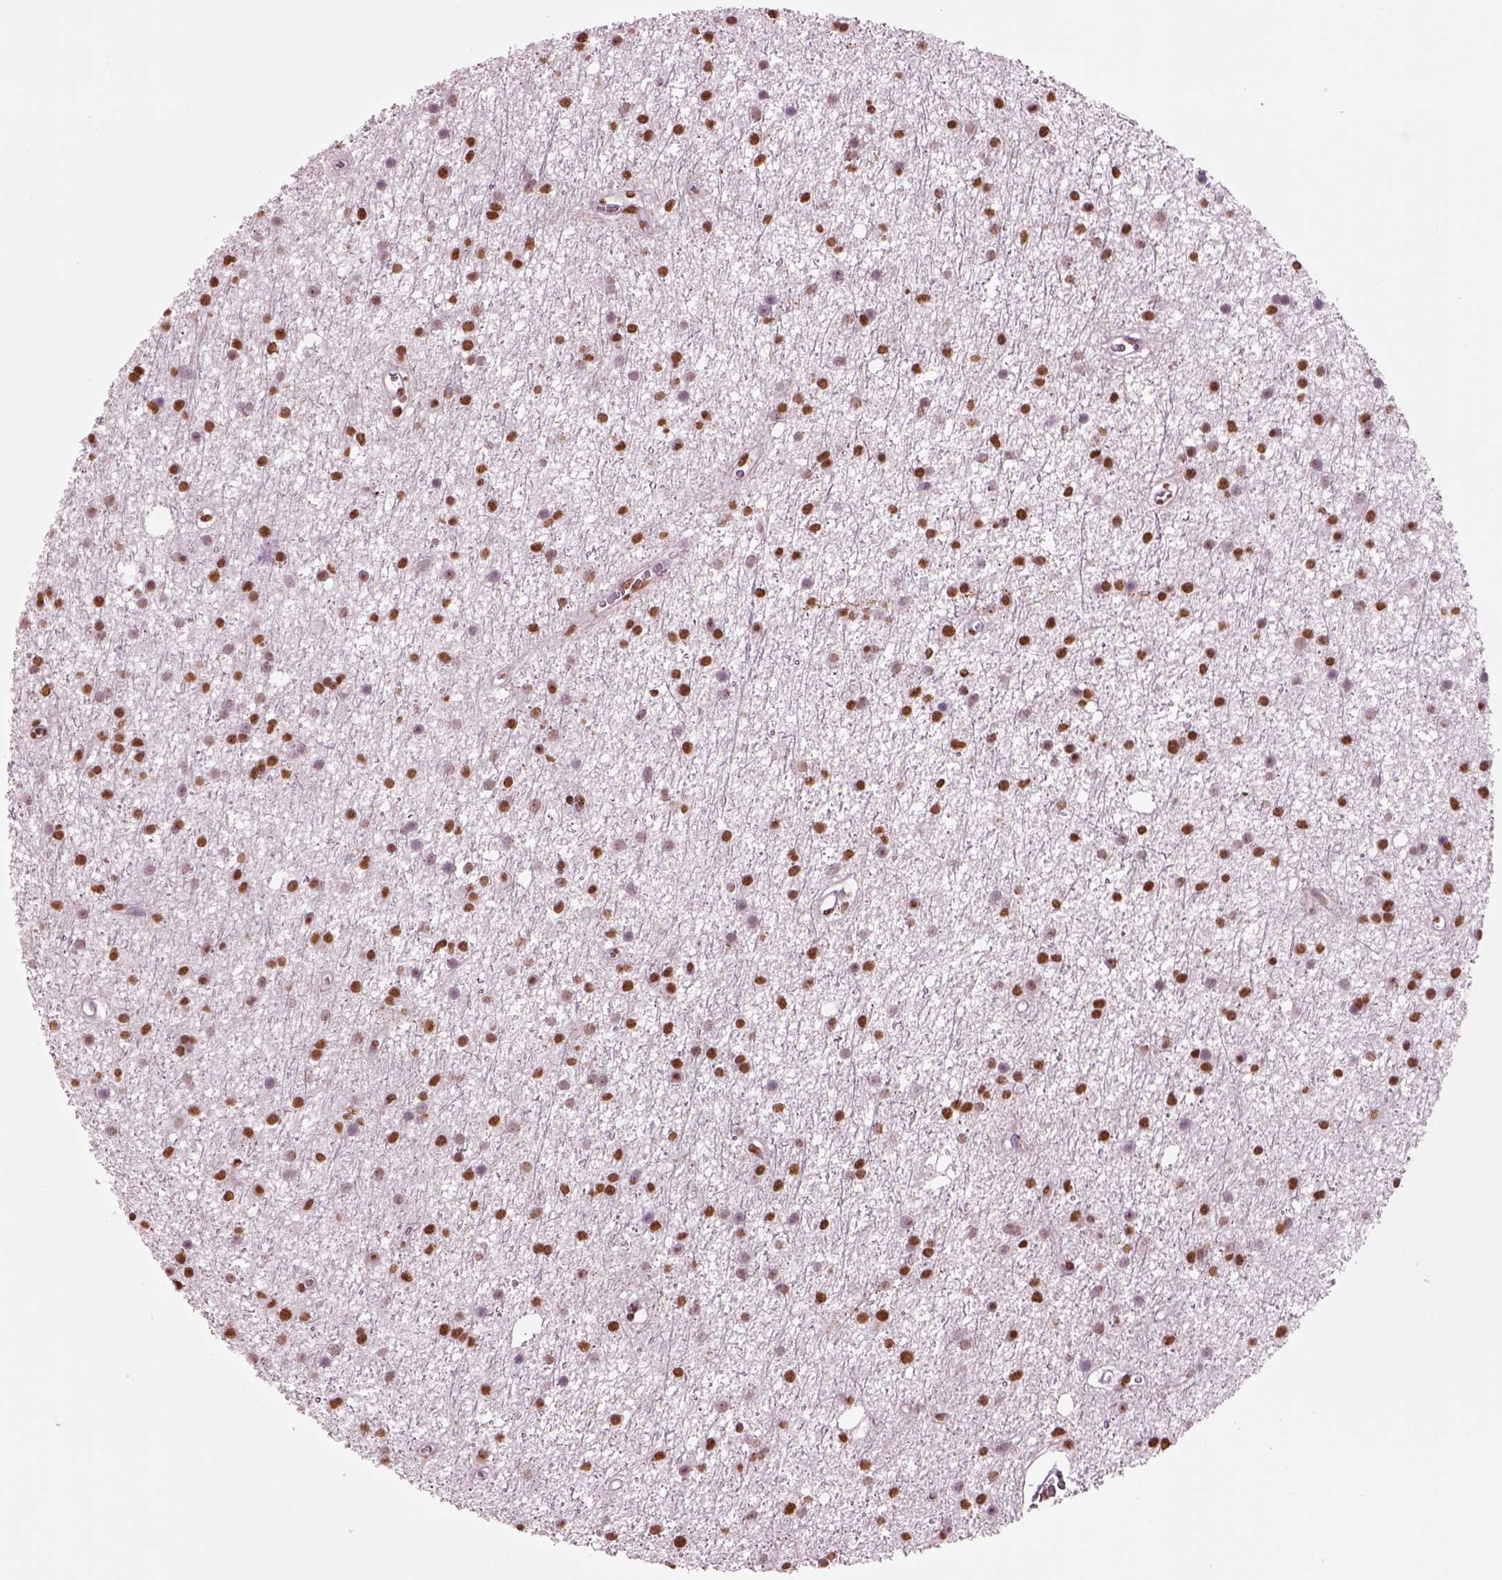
{"staining": {"intensity": "strong", "quantity": ">75%", "location": "nuclear"}, "tissue": "glioma", "cell_type": "Tumor cells", "image_type": "cancer", "snomed": [{"axis": "morphology", "description": "Glioma, malignant, Low grade"}, {"axis": "topography", "description": "Brain"}], "caption": "The immunohistochemical stain shows strong nuclear positivity in tumor cells of glioma tissue. Nuclei are stained in blue.", "gene": "DDX3X", "patient": {"sex": "male", "age": 27}}